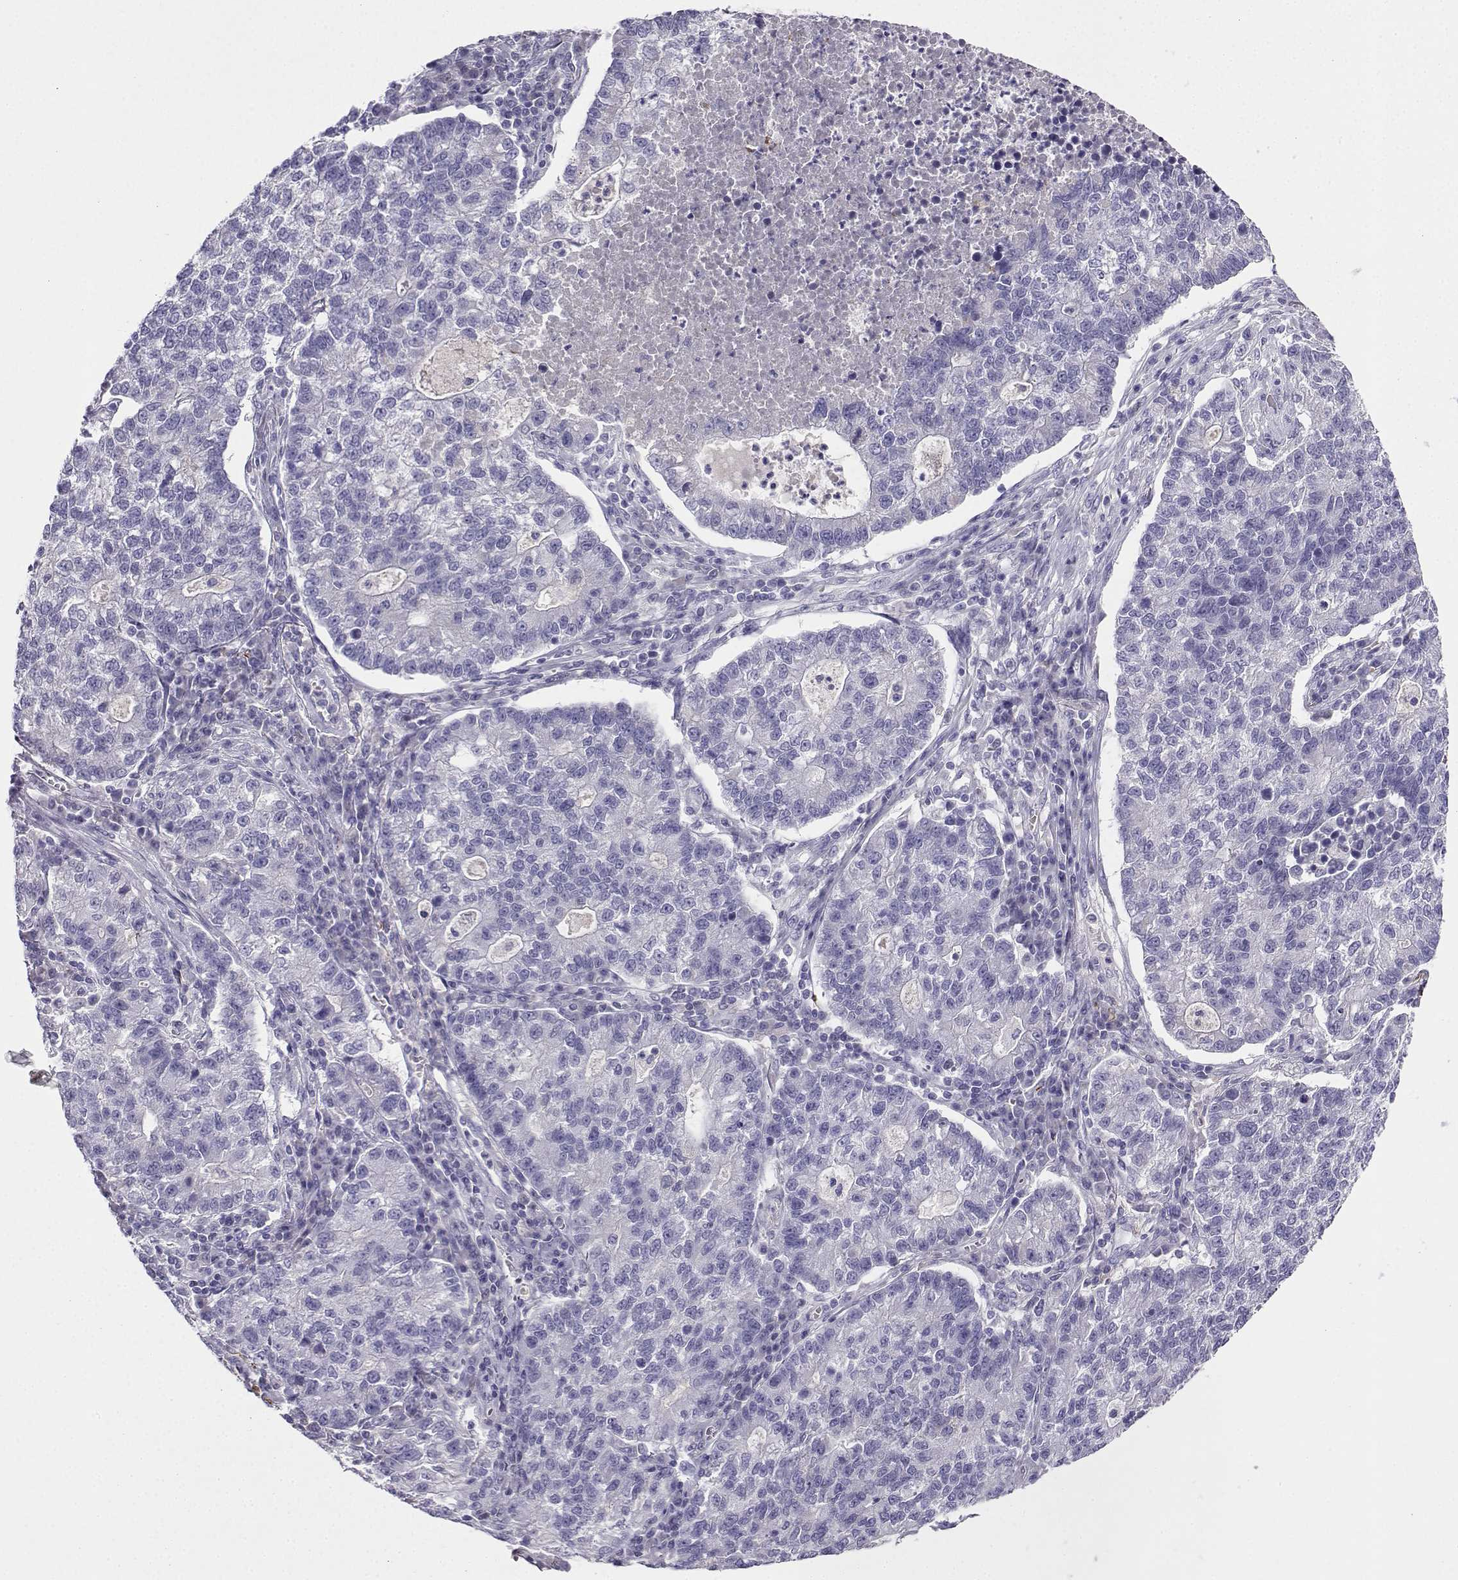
{"staining": {"intensity": "negative", "quantity": "none", "location": "none"}, "tissue": "lung cancer", "cell_type": "Tumor cells", "image_type": "cancer", "snomed": [{"axis": "morphology", "description": "Adenocarcinoma, NOS"}, {"axis": "topography", "description": "Lung"}], "caption": "A histopathology image of human lung cancer is negative for staining in tumor cells.", "gene": "LINGO1", "patient": {"sex": "male", "age": 57}}